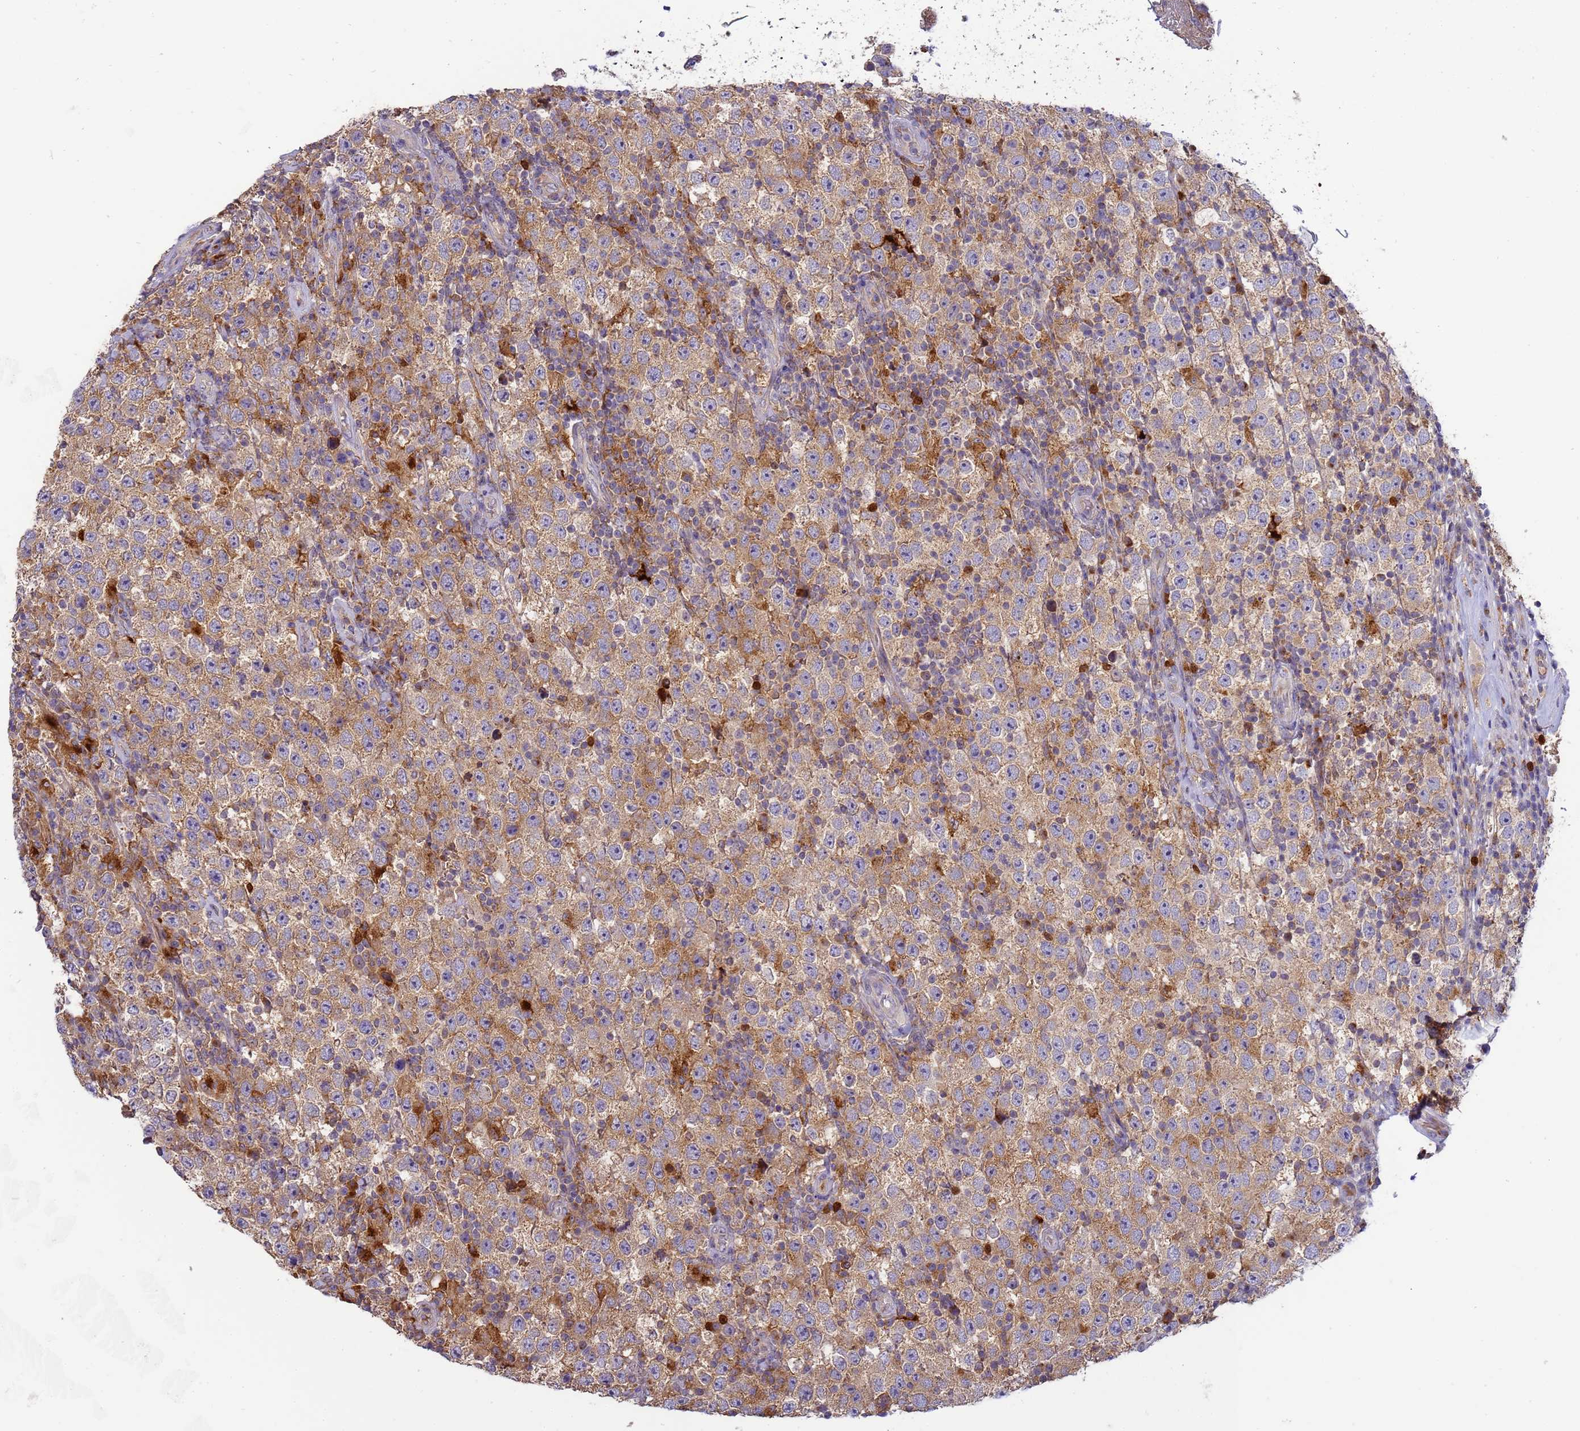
{"staining": {"intensity": "moderate", "quantity": ">75%", "location": "cytoplasmic/membranous"}, "tissue": "testis cancer", "cell_type": "Tumor cells", "image_type": "cancer", "snomed": [{"axis": "morphology", "description": "Normal tissue, NOS"}, {"axis": "morphology", "description": "Urothelial carcinoma, High grade"}, {"axis": "morphology", "description": "Seminoma, NOS"}, {"axis": "morphology", "description": "Carcinoma, Embryonal, NOS"}, {"axis": "topography", "description": "Urinary bladder"}, {"axis": "topography", "description": "Testis"}], "caption": "About >75% of tumor cells in human testis cancer (seminoma) reveal moderate cytoplasmic/membranous protein expression as visualized by brown immunohistochemical staining.", "gene": "M6PR", "patient": {"sex": "male", "age": 41}}